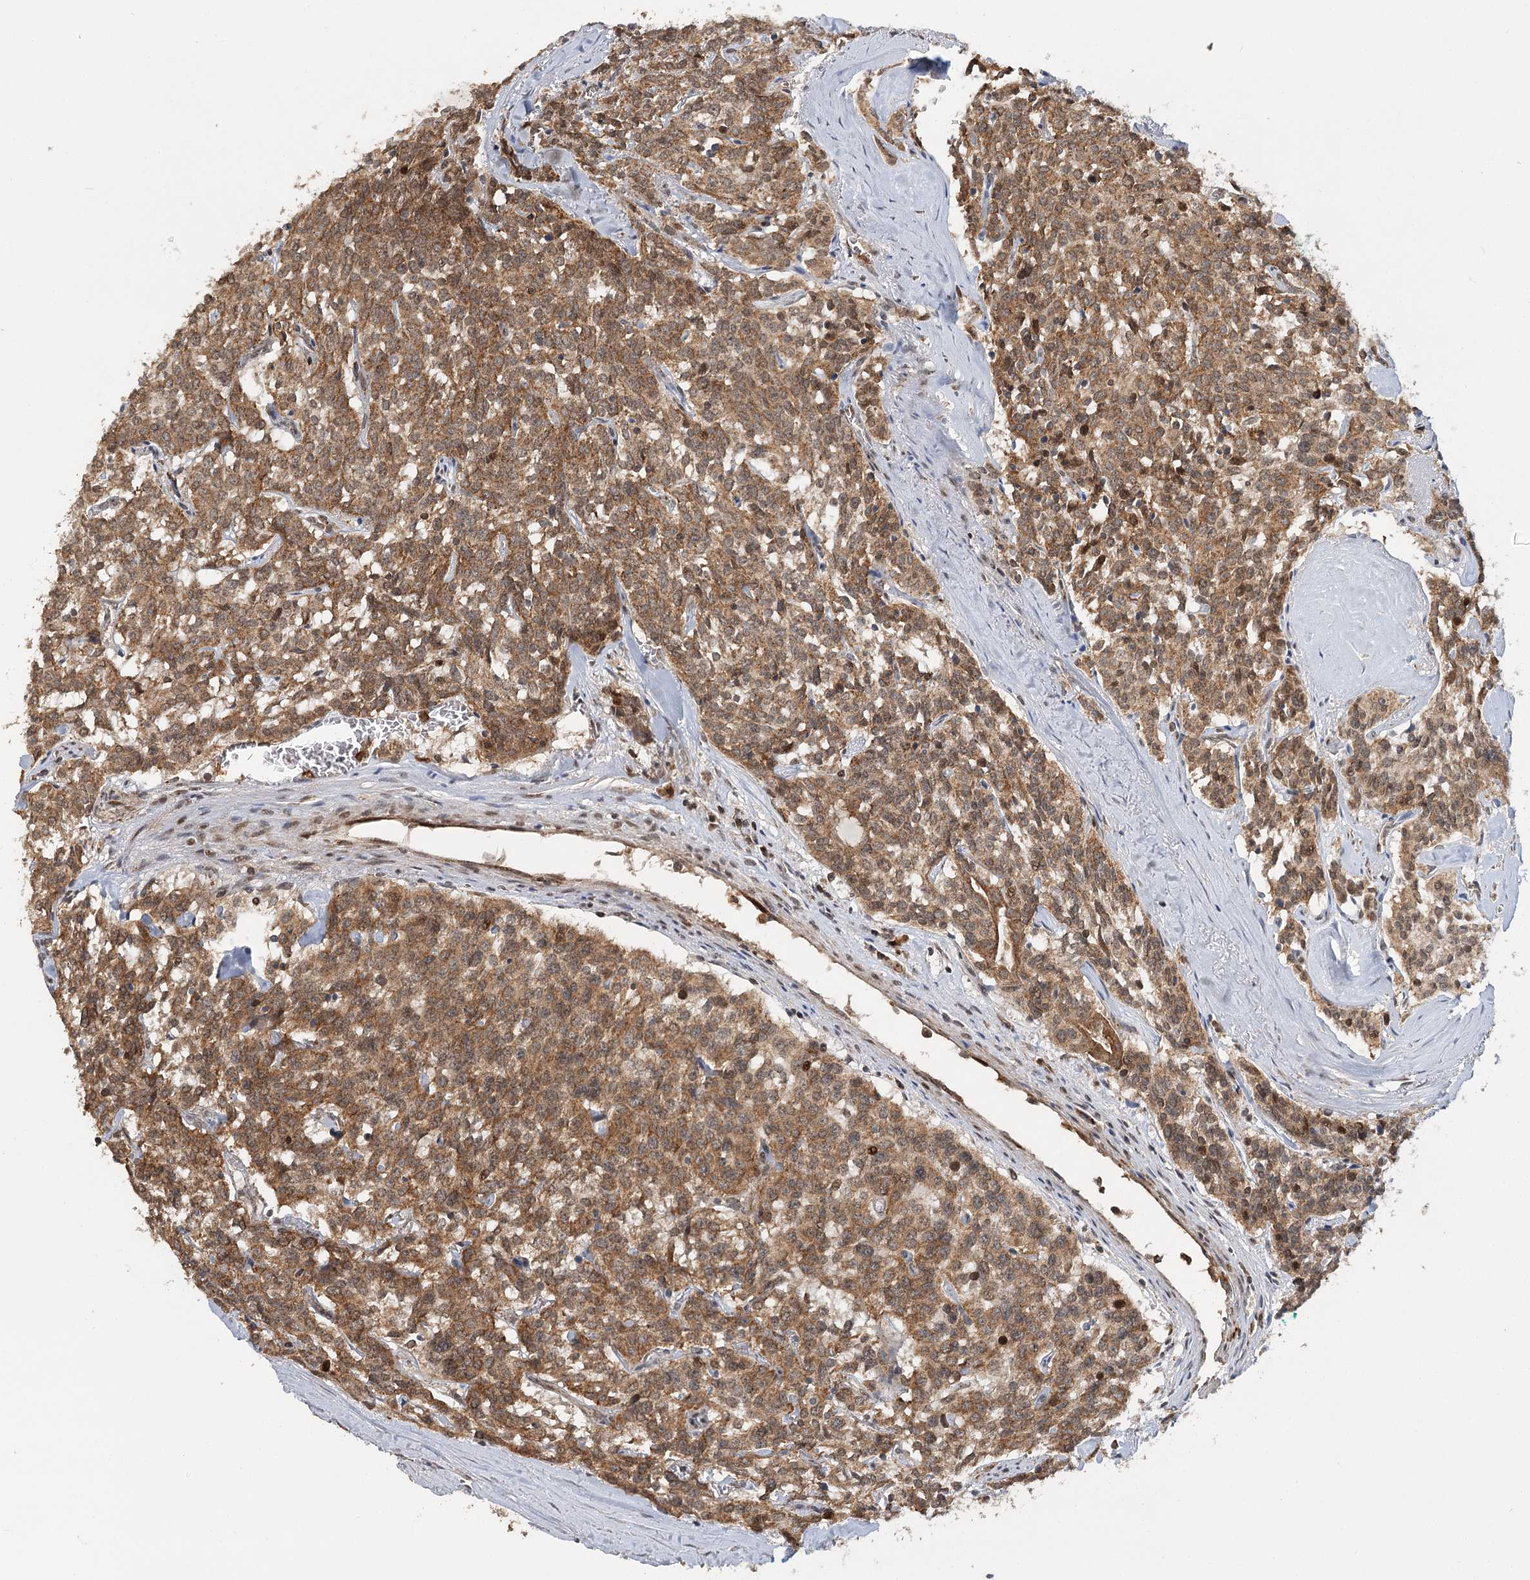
{"staining": {"intensity": "moderate", "quantity": ">75%", "location": "cytoplasmic/membranous"}, "tissue": "carcinoid", "cell_type": "Tumor cells", "image_type": "cancer", "snomed": [{"axis": "morphology", "description": "Carcinoid, malignant, NOS"}, {"axis": "topography", "description": "Lung"}], "caption": "A micrograph of human carcinoid stained for a protein reveals moderate cytoplasmic/membranous brown staining in tumor cells.", "gene": "ZNRF3", "patient": {"sex": "female", "age": 46}}